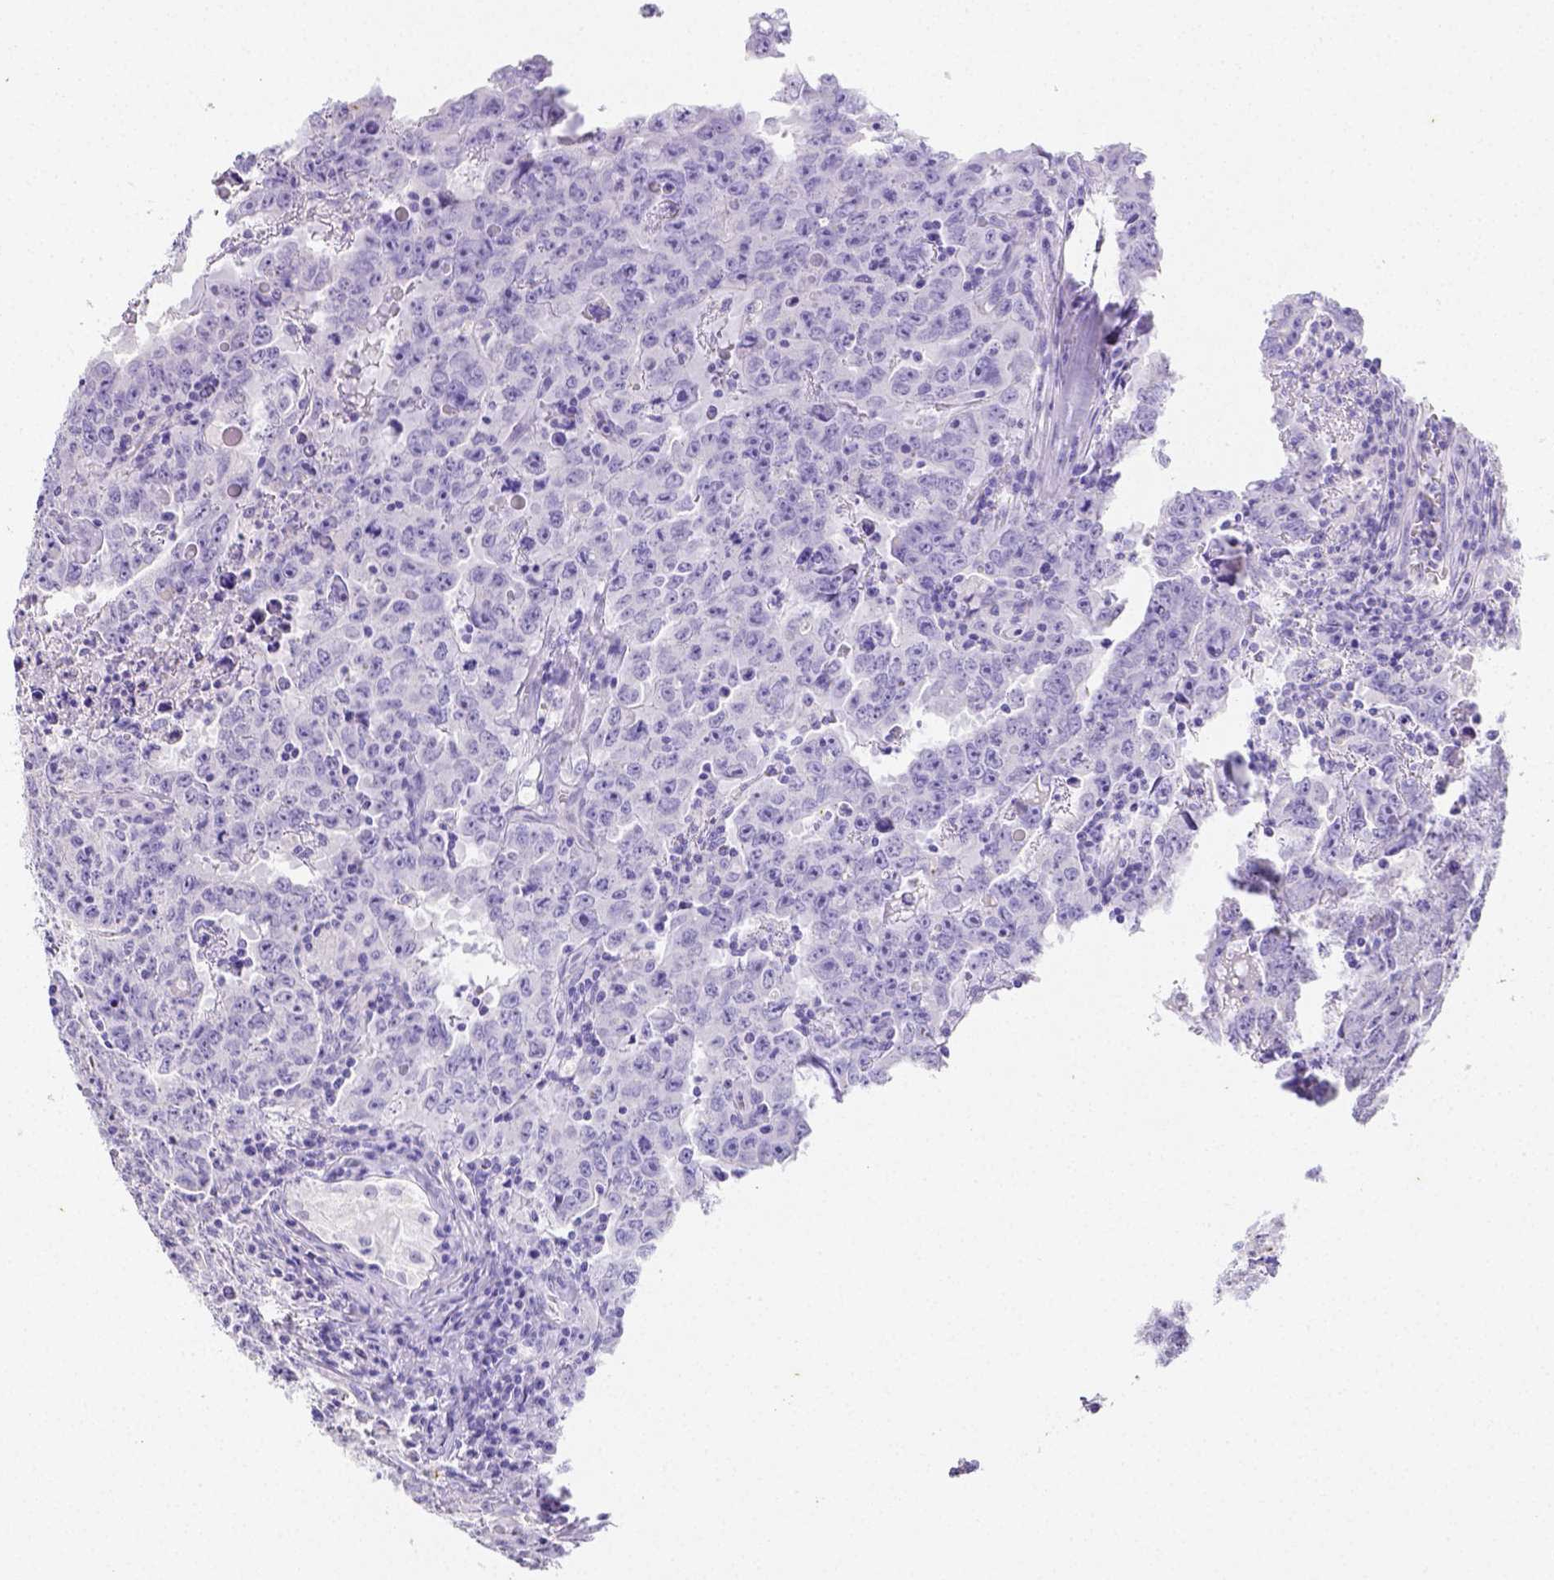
{"staining": {"intensity": "negative", "quantity": "none", "location": "none"}, "tissue": "testis cancer", "cell_type": "Tumor cells", "image_type": "cancer", "snomed": [{"axis": "morphology", "description": "Carcinoma, Embryonal, NOS"}, {"axis": "topography", "description": "Testis"}], "caption": "Tumor cells are negative for brown protein staining in testis embryonal carcinoma. Nuclei are stained in blue.", "gene": "ARHGAP36", "patient": {"sex": "male", "age": 22}}